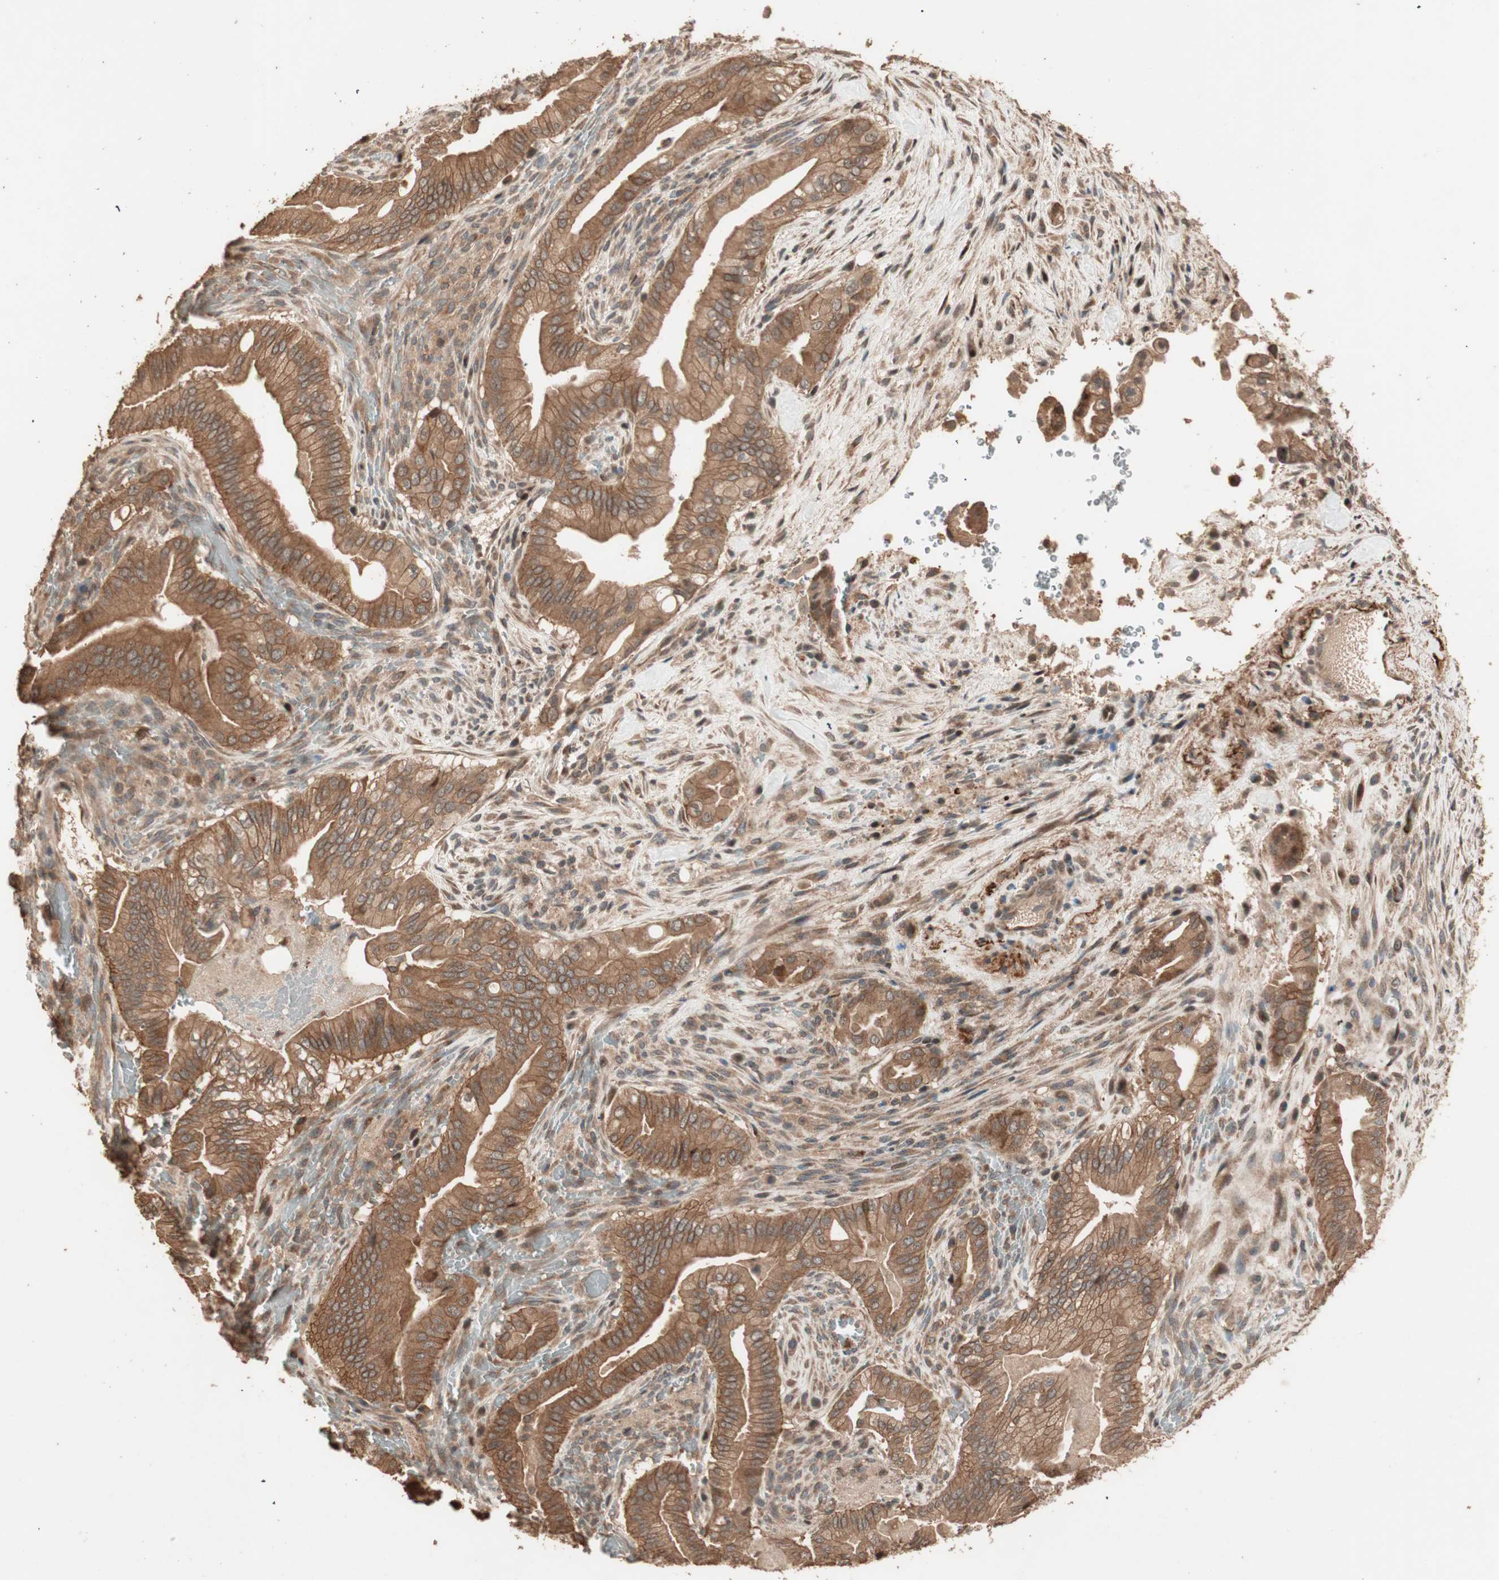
{"staining": {"intensity": "moderate", "quantity": ">75%", "location": "cytoplasmic/membranous"}, "tissue": "liver cancer", "cell_type": "Tumor cells", "image_type": "cancer", "snomed": [{"axis": "morphology", "description": "Cholangiocarcinoma"}, {"axis": "topography", "description": "Liver"}], "caption": "A brown stain shows moderate cytoplasmic/membranous staining of a protein in cholangiocarcinoma (liver) tumor cells.", "gene": "USP20", "patient": {"sex": "female", "age": 68}}